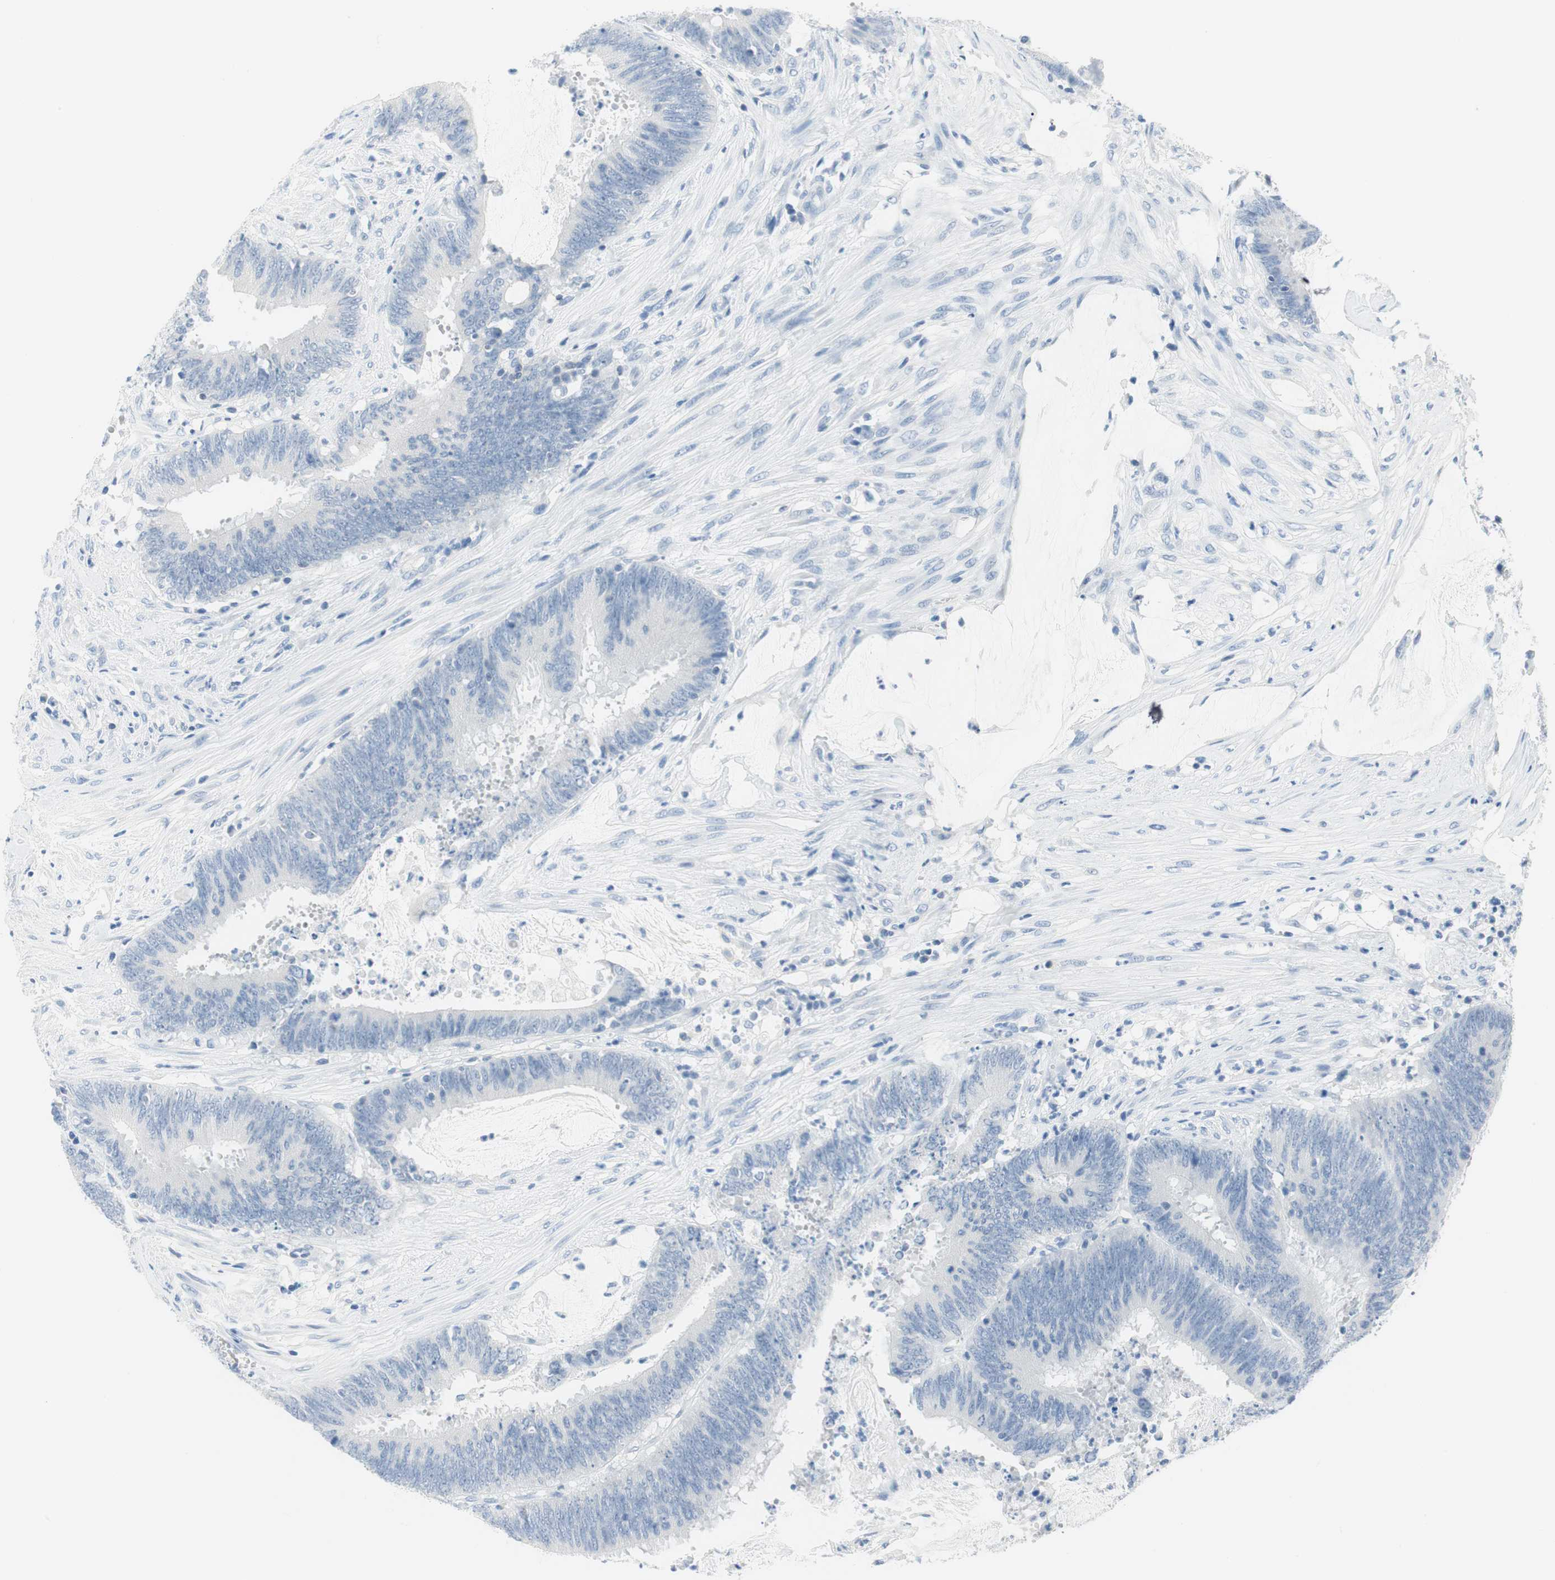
{"staining": {"intensity": "negative", "quantity": "none", "location": "none"}, "tissue": "colorectal cancer", "cell_type": "Tumor cells", "image_type": "cancer", "snomed": [{"axis": "morphology", "description": "Adenocarcinoma, NOS"}, {"axis": "topography", "description": "Rectum"}], "caption": "Colorectal cancer was stained to show a protein in brown. There is no significant positivity in tumor cells. (Brightfield microscopy of DAB (3,3'-diaminobenzidine) immunohistochemistry (IHC) at high magnification).", "gene": "NFATC2", "patient": {"sex": "female", "age": 66}}